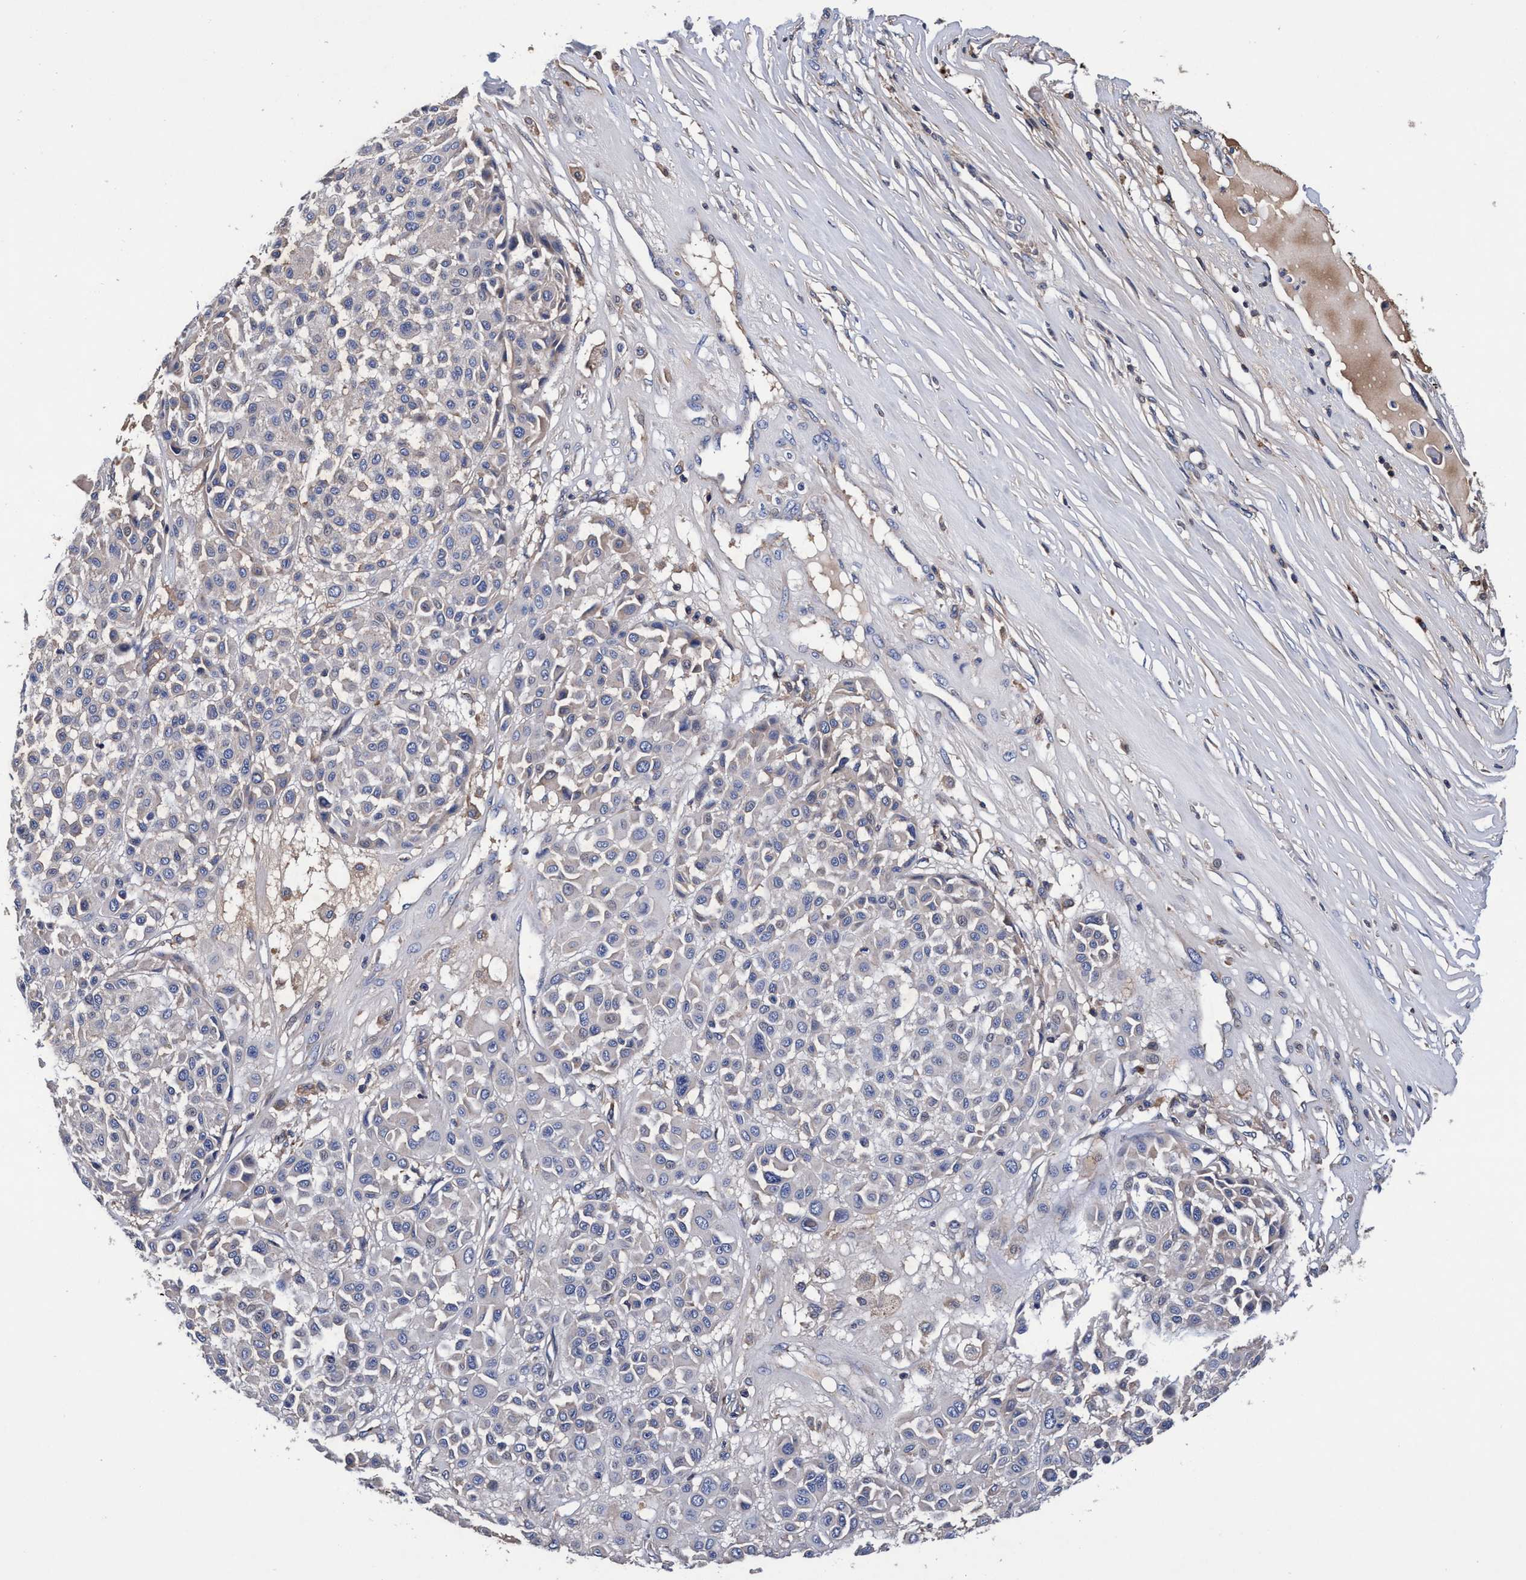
{"staining": {"intensity": "weak", "quantity": "<25%", "location": "cytoplasmic/membranous"}, "tissue": "melanoma", "cell_type": "Tumor cells", "image_type": "cancer", "snomed": [{"axis": "morphology", "description": "Malignant melanoma, Metastatic site"}, {"axis": "topography", "description": "Soft tissue"}], "caption": "IHC image of neoplastic tissue: melanoma stained with DAB (3,3'-diaminobenzidine) demonstrates no significant protein positivity in tumor cells. (Immunohistochemistry (ihc), brightfield microscopy, high magnification).", "gene": "RNF208", "patient": {"sex": "male", "age": 41}}